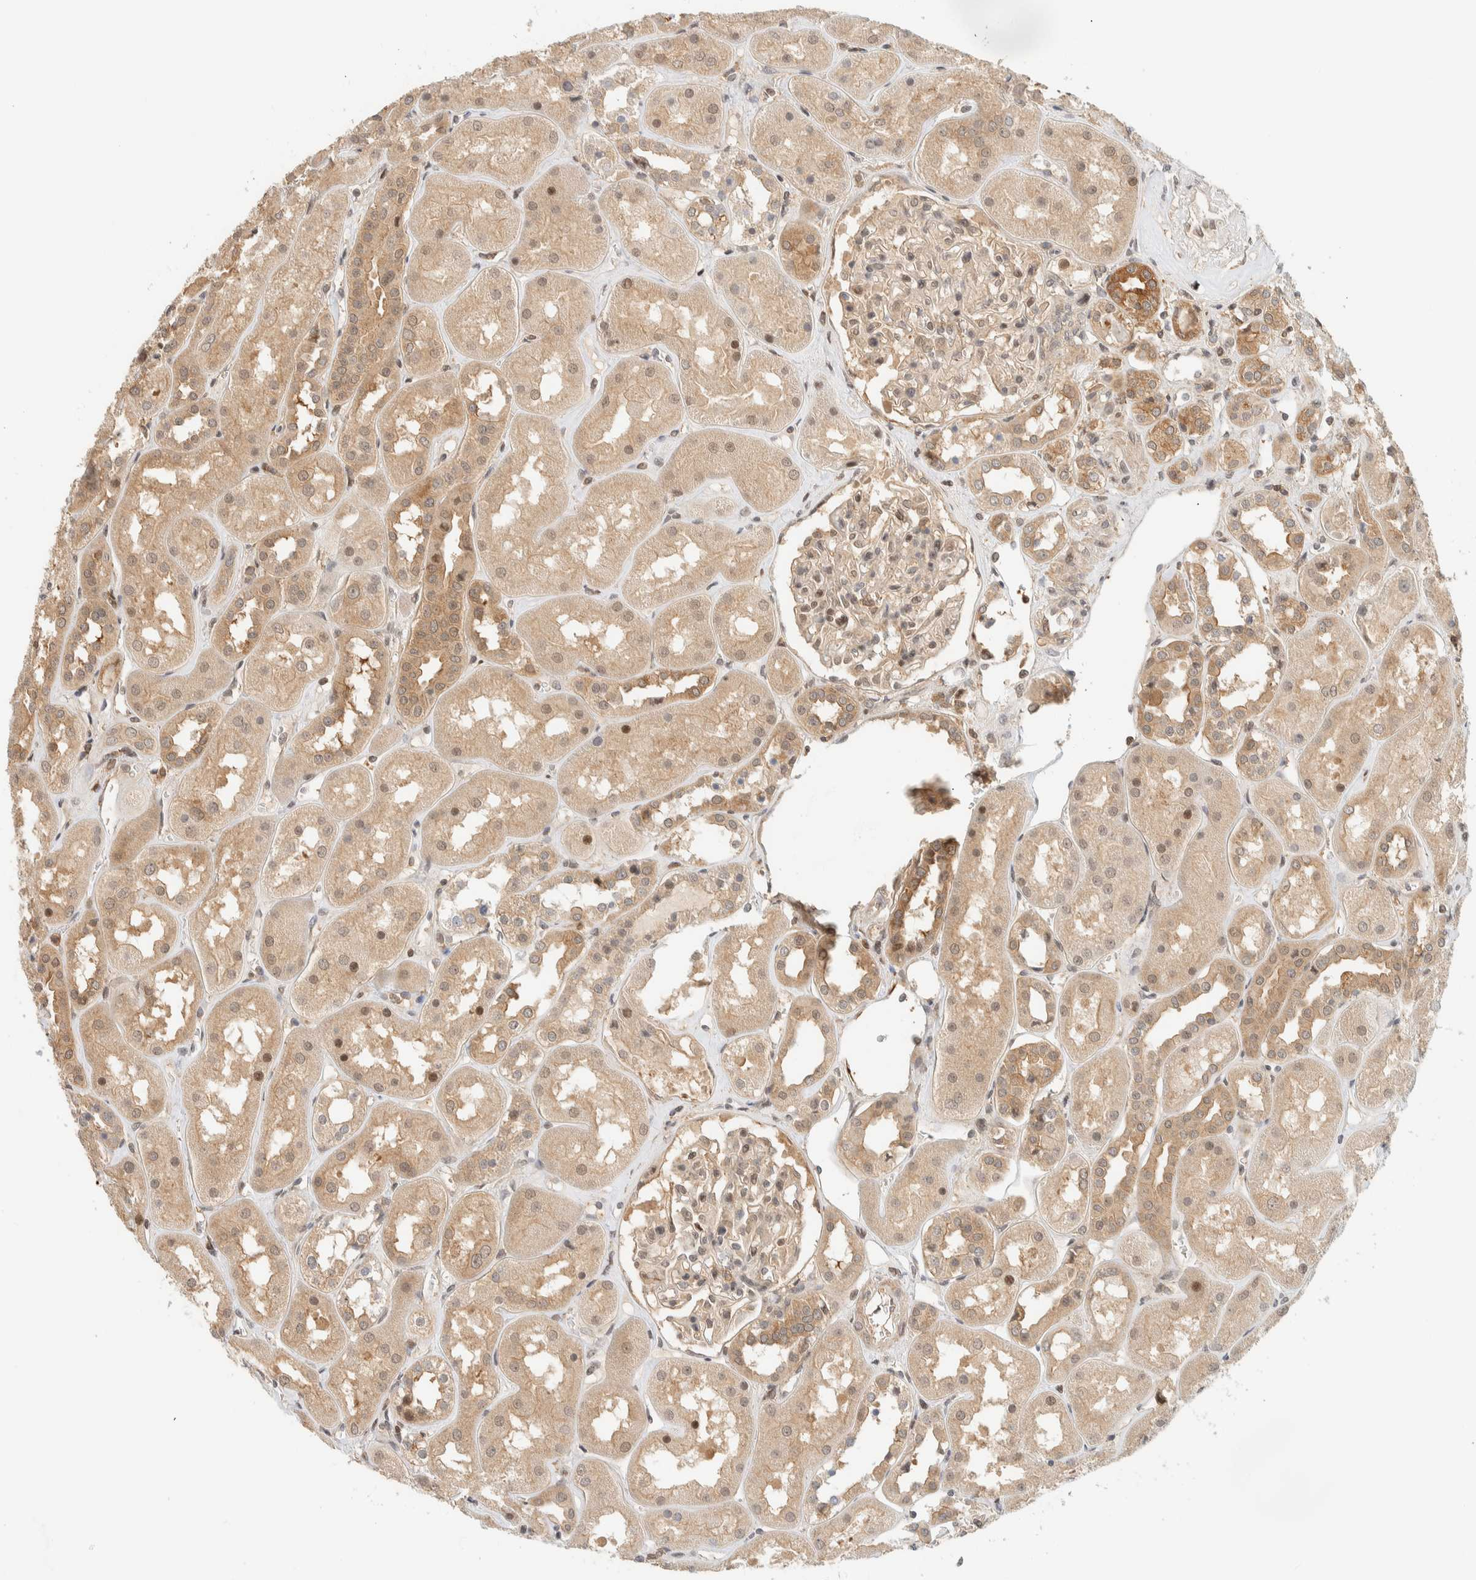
{"staining": {"intensity": "weak", "quantity": ">75%", "location": "cytoplasmic/membranous,nuclear"}, "tissue": "kidney", "cell_type": "Cells in glomeruli", "image_type": "normal", "snomed": [{"axis": "morphology", "description": "Normal tissue, NOS"}, {"axis": "topography", "description": "Kidney"}], "caption": "An image showing weak cytoplasmic/membranous,nuclear positivity in approximately >75% of cells in glomeruli in unremarkable kidney, as visualized by brown immunohistochemical staining.", "gene": "ARFGEF1", "patient": {"sex": "male", "age": 70}}